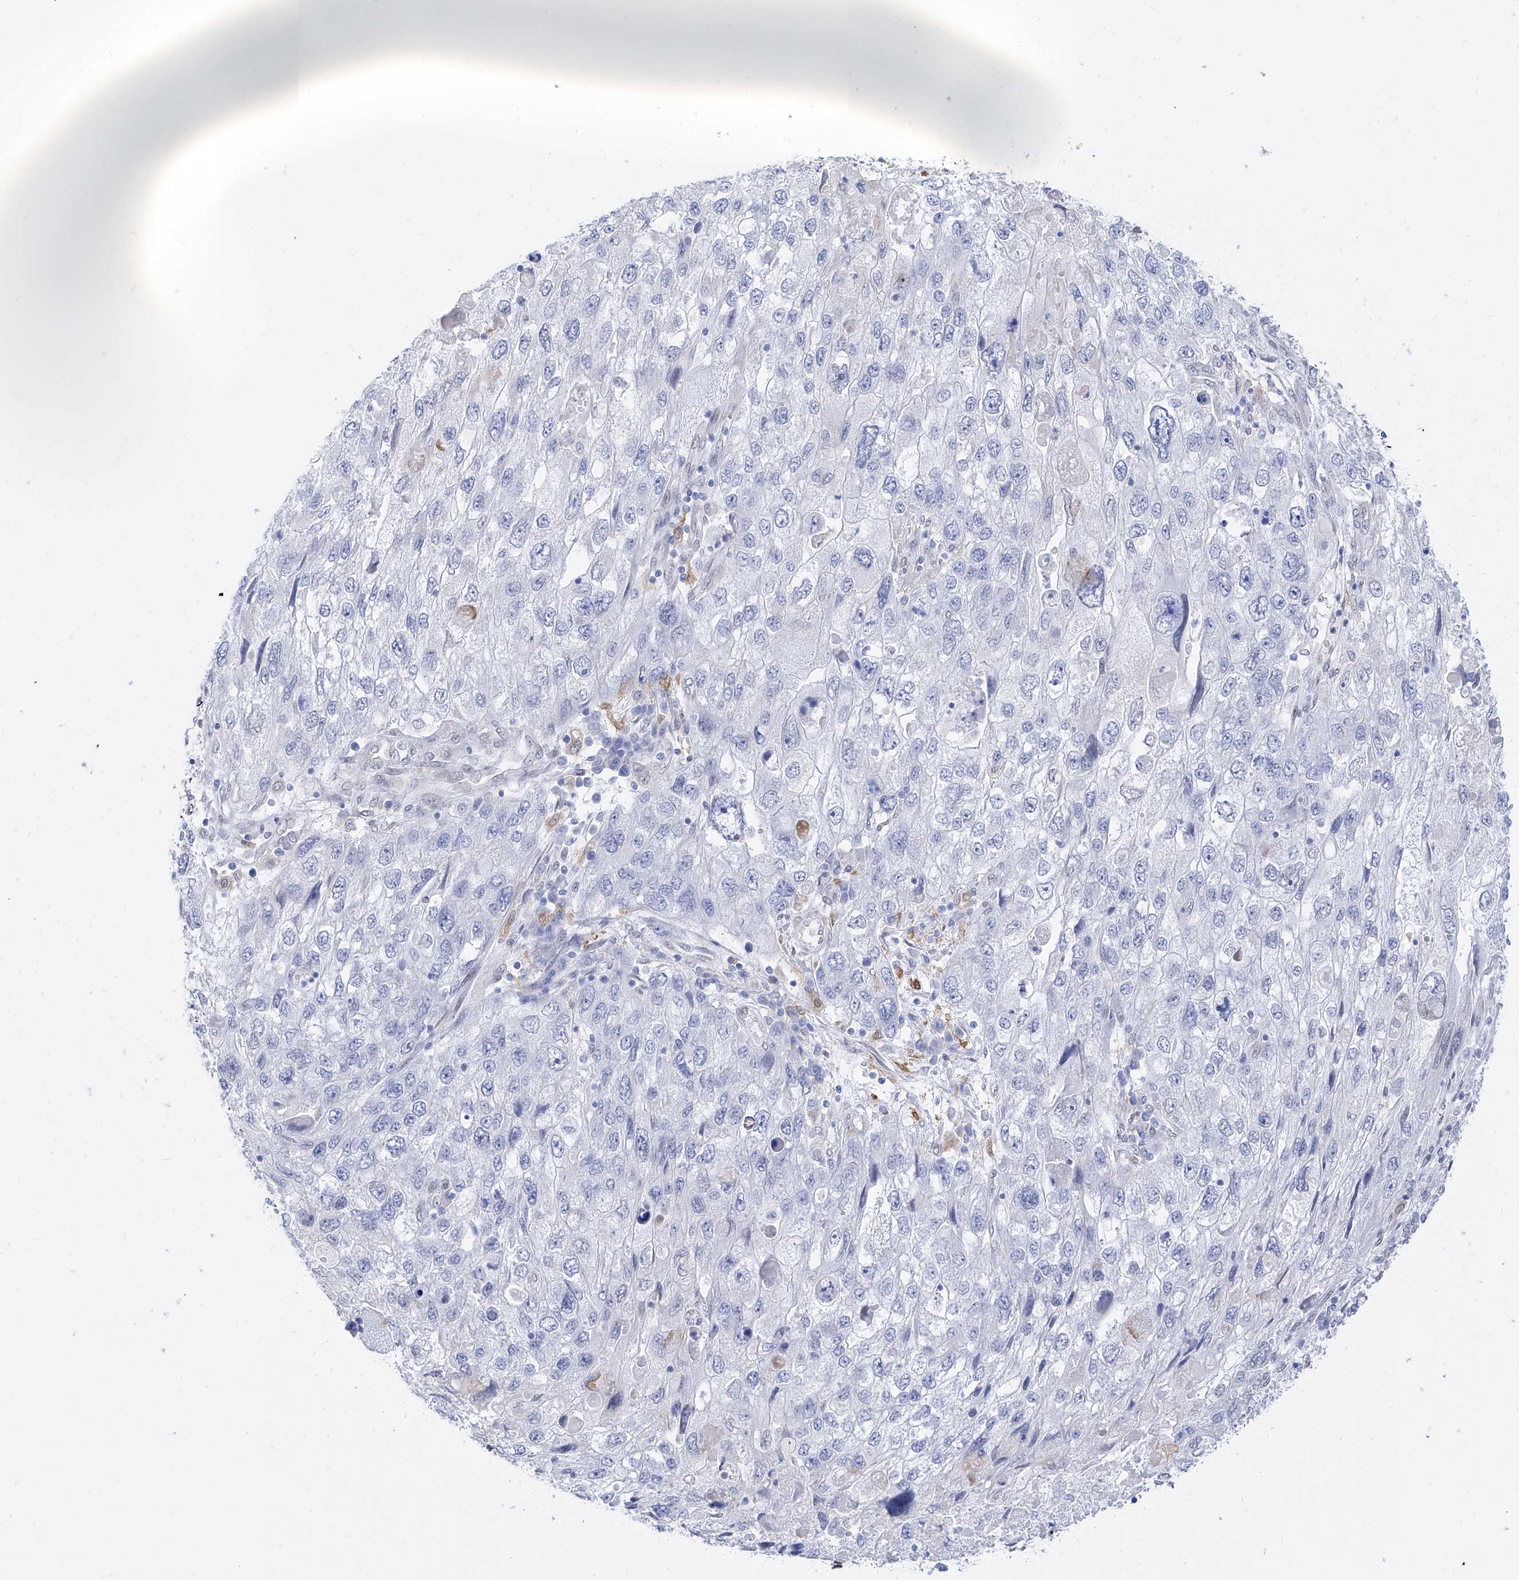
{"staining": {"intensity": "negative", "quantity": "none", "location": "none"}, "tissue": "endometrial cancer", "cell_type": "Tumor cells", "image_type": "cancer", "snomed": [{"axis": "morphology", "description": "Adenocarcinoma, NOS"}, {"axis": "topography", "description": "Endometrium"}], "caption": "Immunohistochemistry photomicrograph of neoplastic tissue: human adenocarcinoma (endometrial) stained with DAB reveals no significant protein positivity in tumor cells.", "gene": "LCLAT1", "patient": {"sex": "female", "age": 49}}